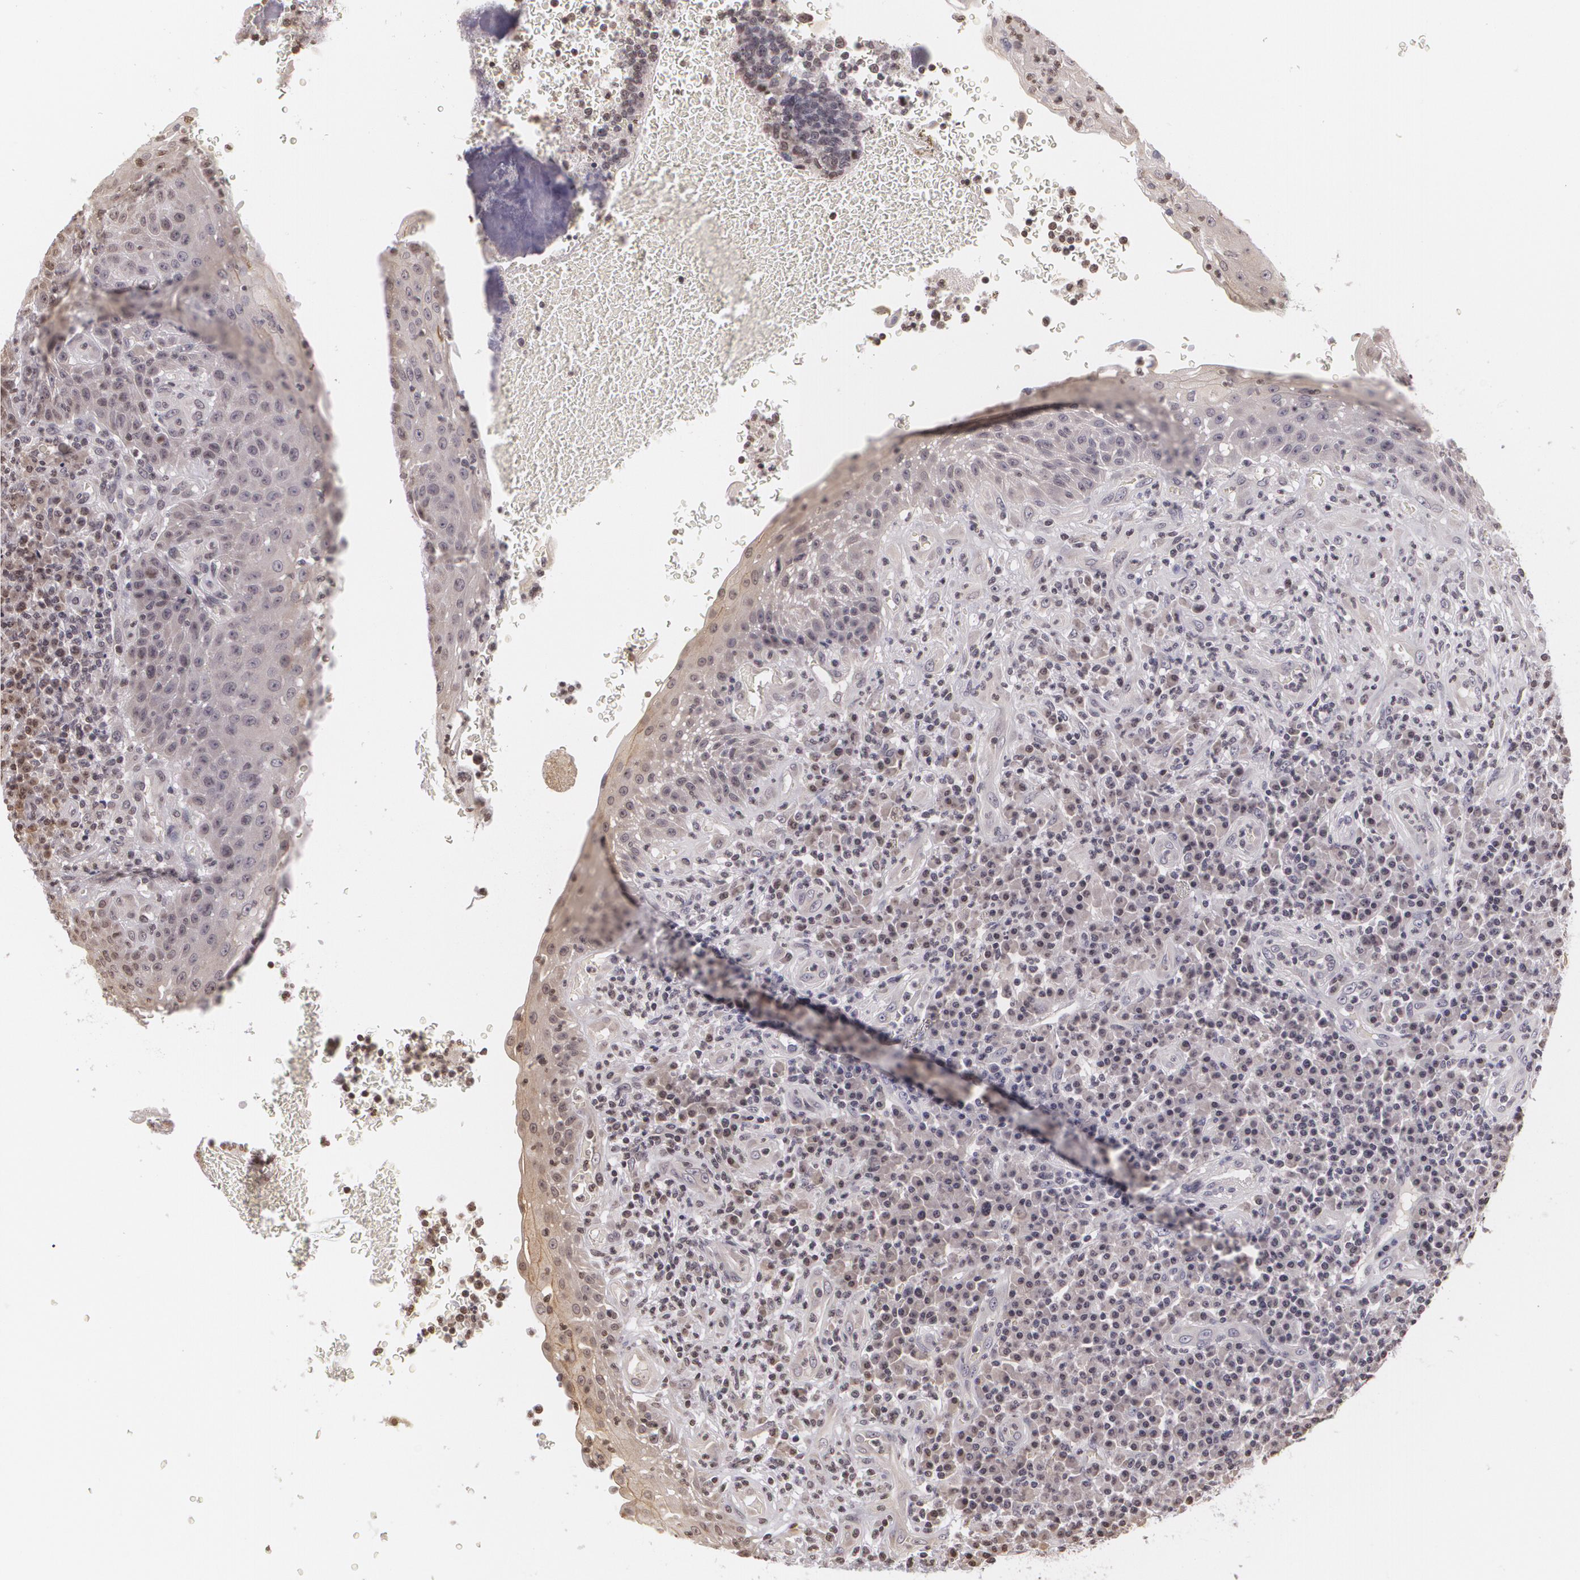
{"staining": {"intensity": "negative", "quantity": "none", "location": "none"}, "tissue": "tonsil", "cell_type": "Germinal center cells", "image_type": "normal", "snomed": [{"axis": "morphology", "description": "Normal tissue, NOS"}, {"axis": "topography", "description": "Tonsil"}], "caption": "IHC of benign human tonsil reveals no expression in germinal center cells.", "gene": "MUC1", "patient": {"sex": "female", "age": 40}}